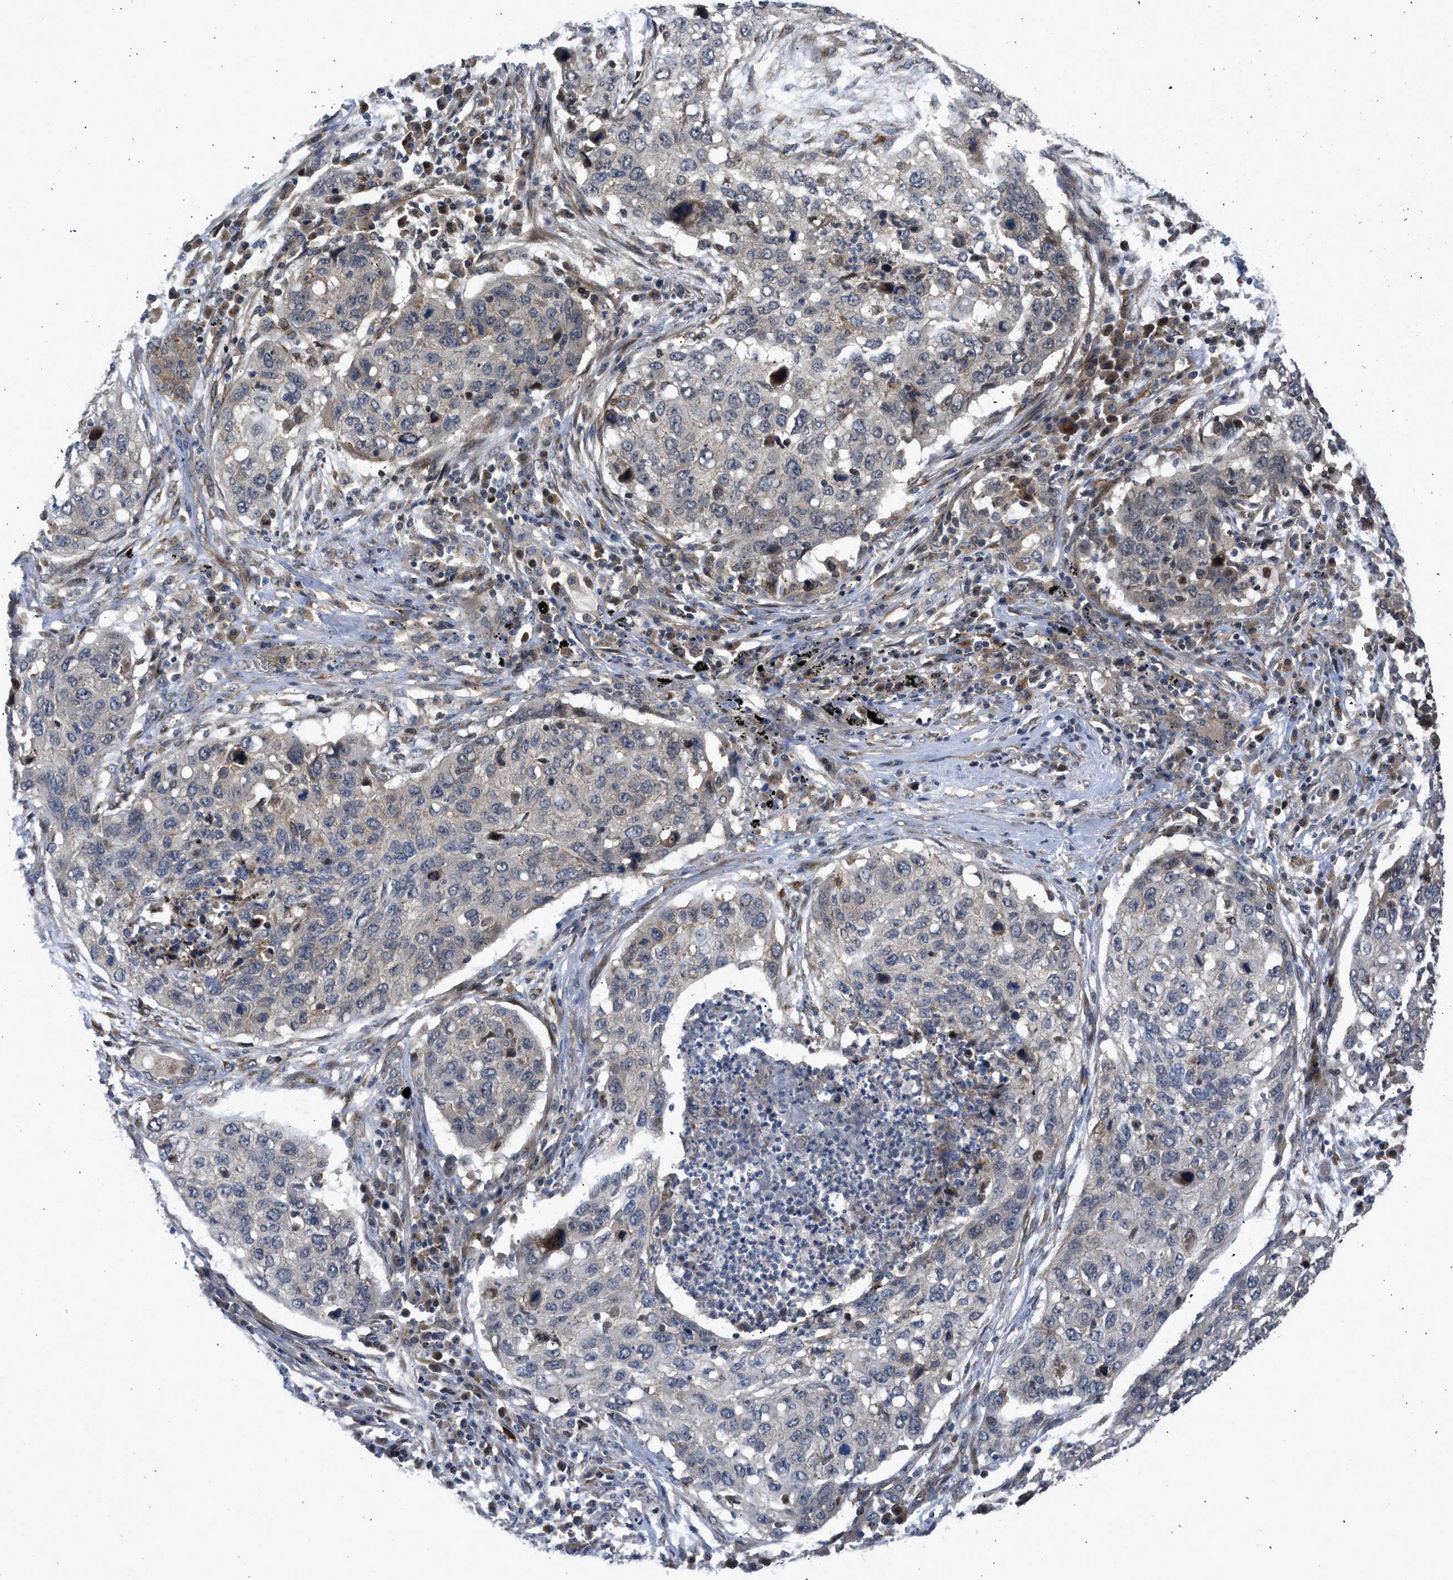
{"staining": {"intensity": "negative", "quantity": "none", "location": "none"}, "tissue": "lung cancer", "cell_type": "Tumor cells", "image_type": "cancer", "snomed": [{"axis": "morphology", "description": "Squamous cell carcinoma, NOS"}, {"axis": "topography", "description": "Lung"}], "caption": "There is no significant staining in tumor cells of squamous cell carcinoma (lung).", "gene": "GPATCH2L", "patient": {"sex": "female", "age": 63}}